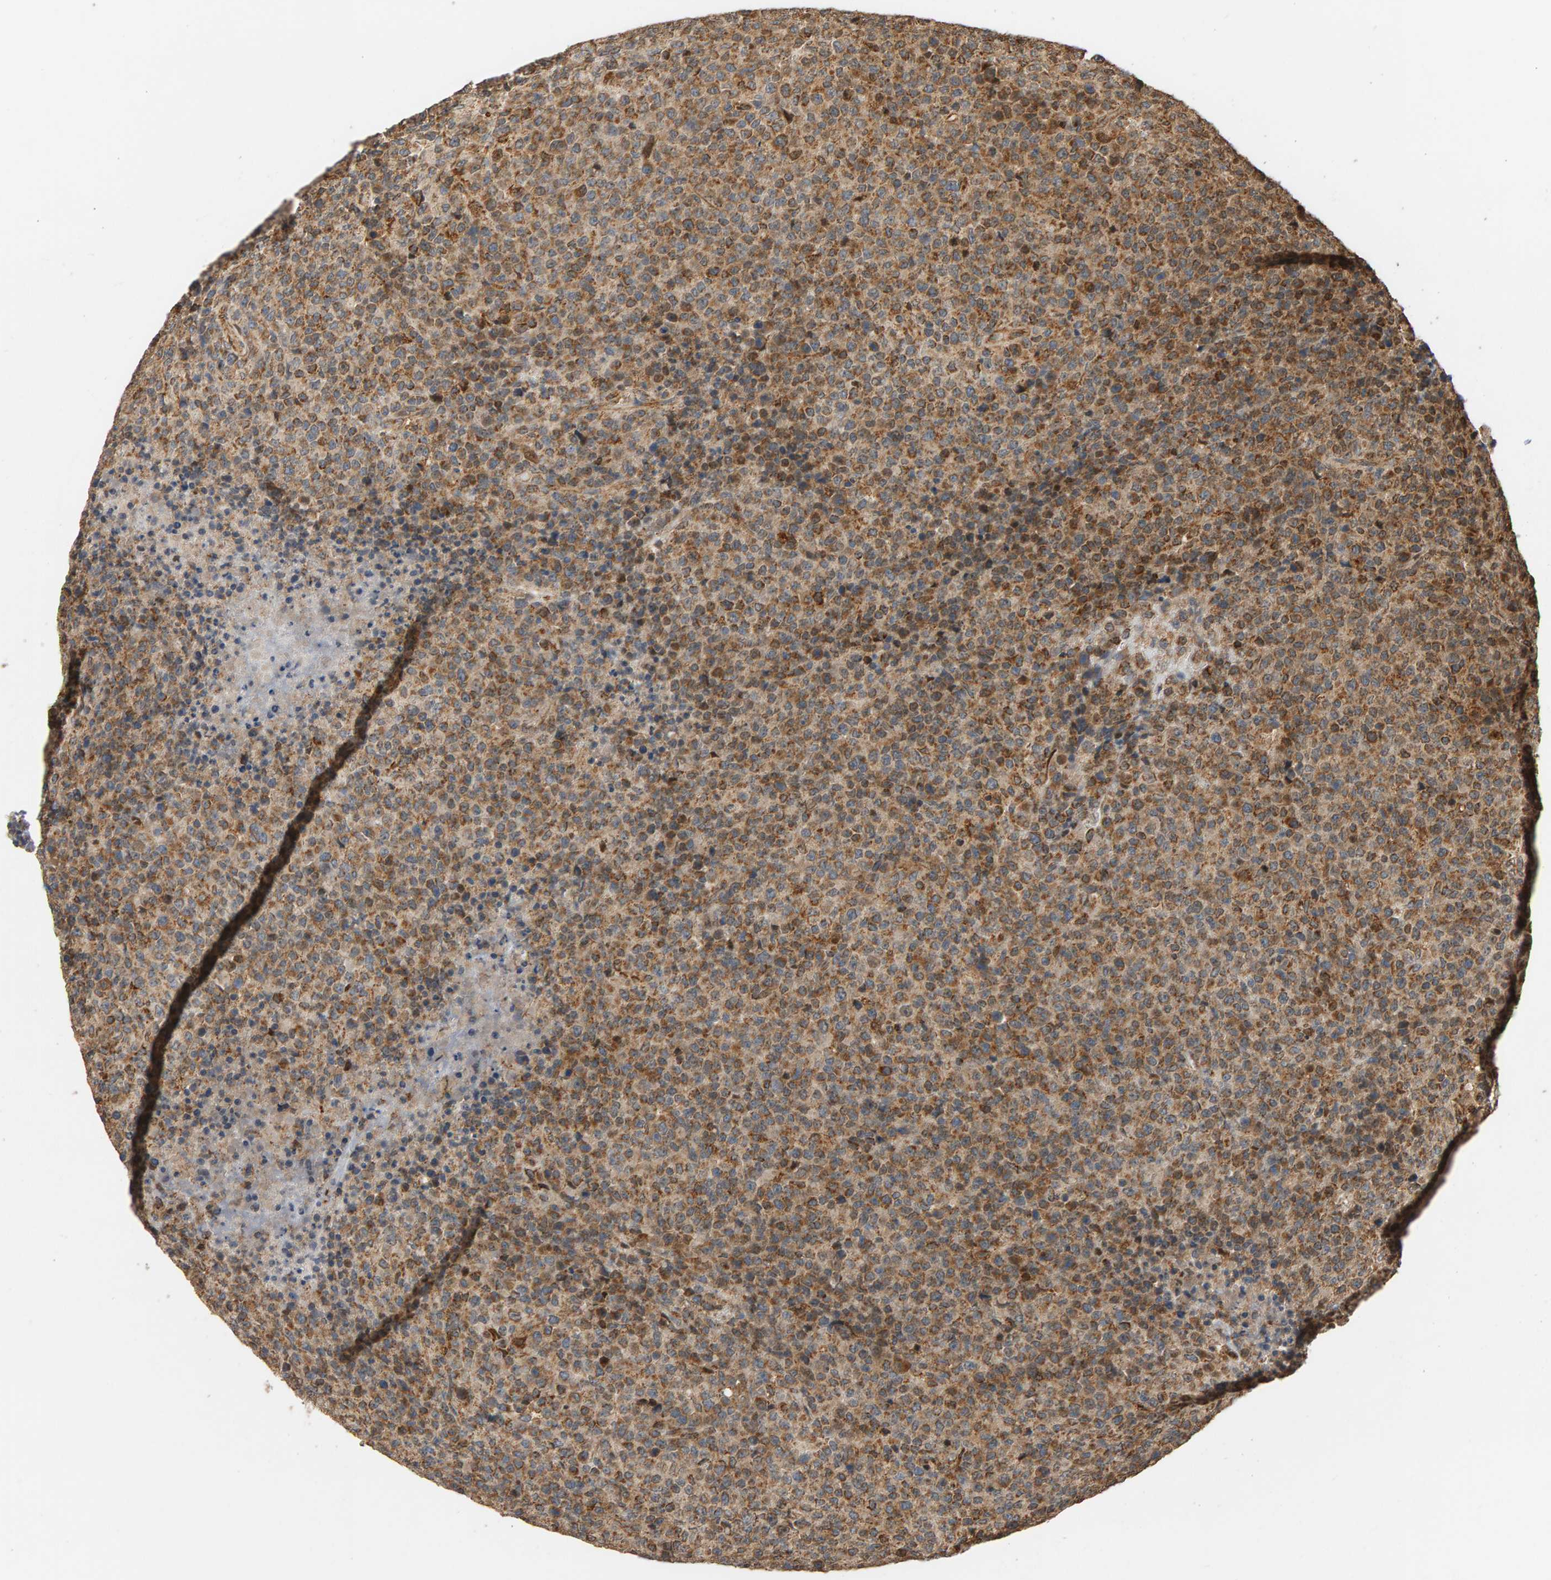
{"staining": {"intensity": "moderate", "quantity": ">75%", "location": "cytoplasmic/membranous"}, "tissue": "lymphoma", "cell_type": "Tumor cells", "image_type": "cancer", "snomed": [{"axis": "morphology", "description": "Malignant lymphoma, non-Hodgkin's type, High grade"}, {"axis": "topography", "description": "Lymph node"}], "caption": "Immunohistochemical staining of human malignant lymphoma, non-Hodgkin's type (high-grade) shows moderate cytoplasmic/membranous protein positivity in about >75% of tumor cells.", "gene": "GSTK1", "patient": {"sex": "male", "age": 13}}